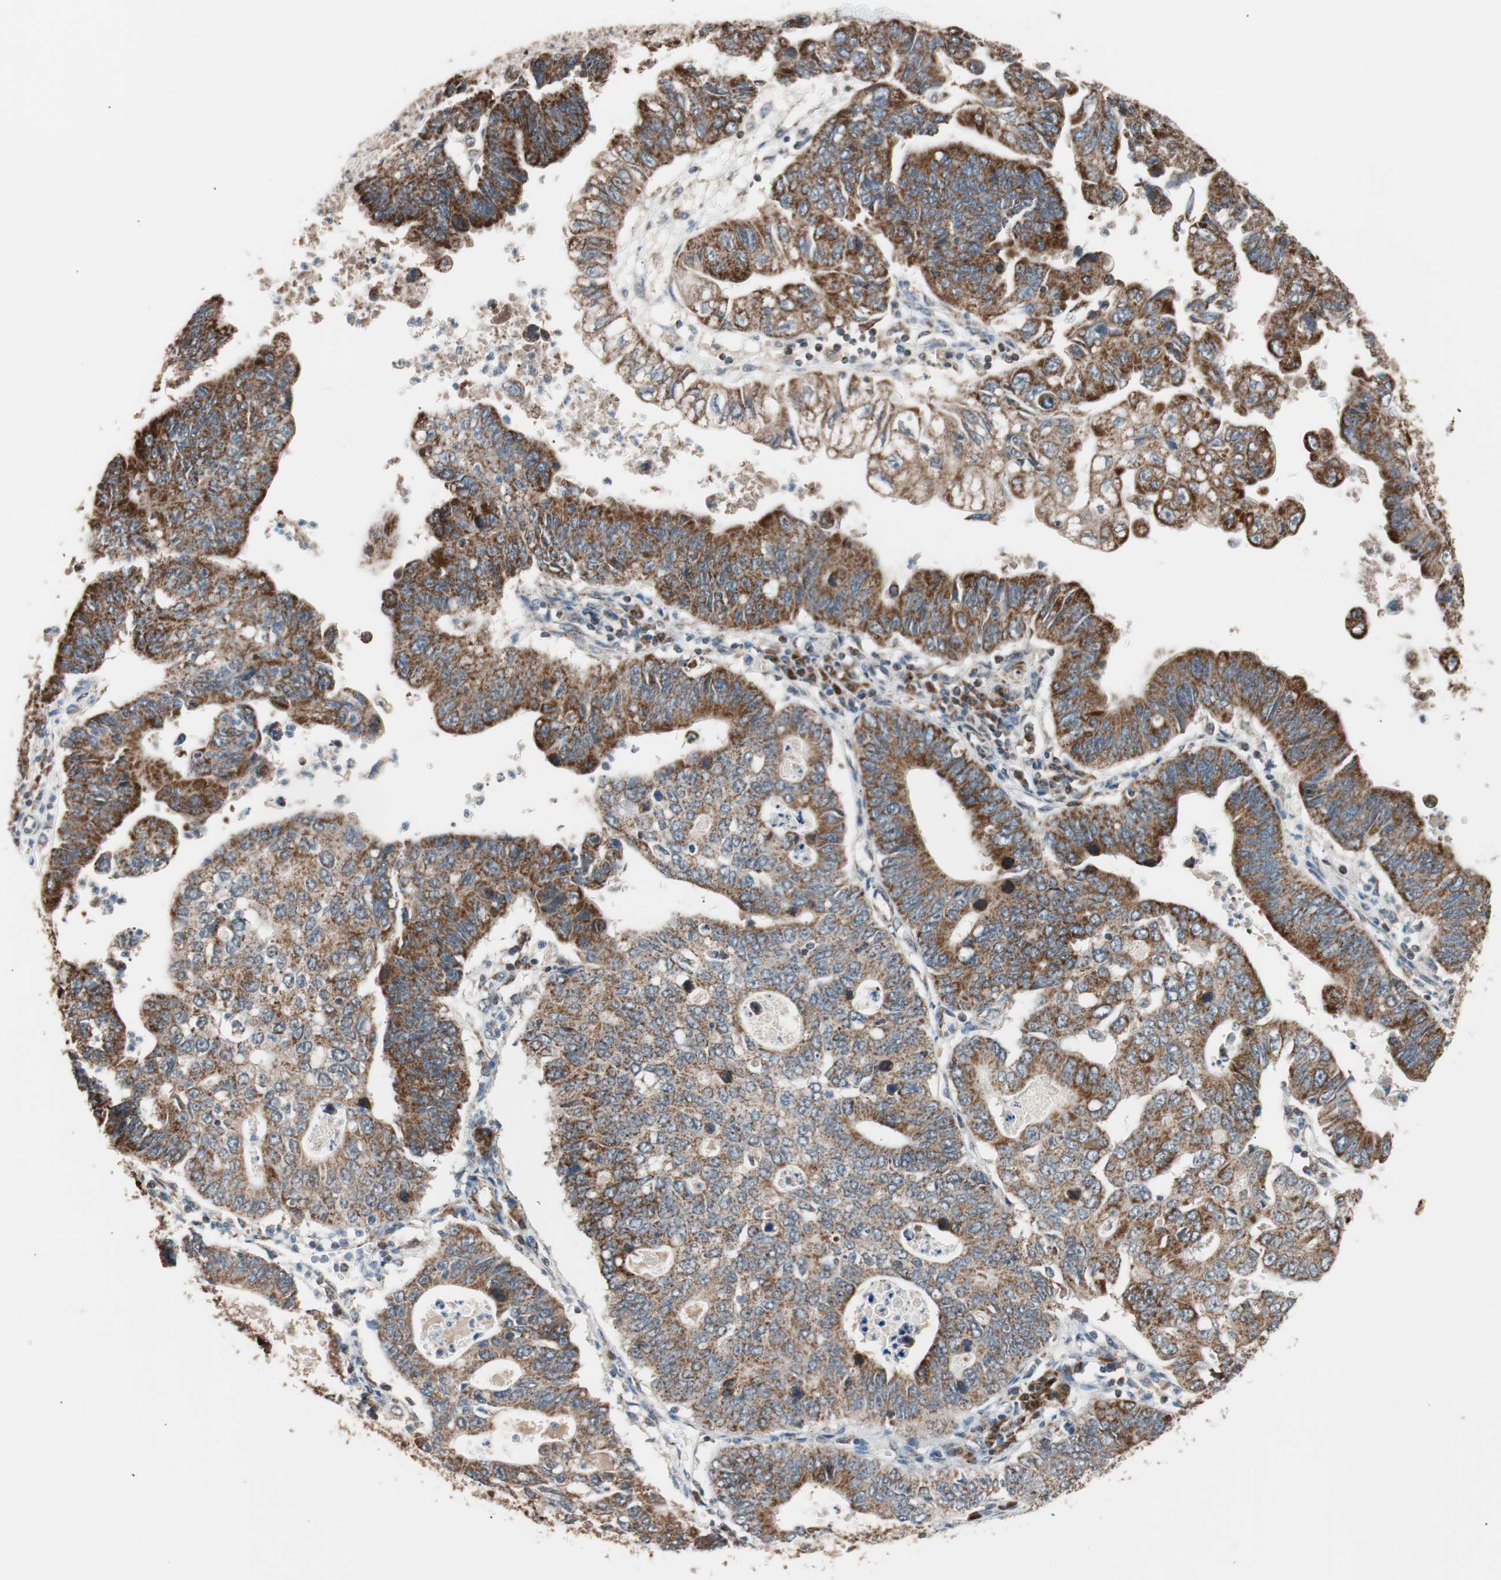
{"staining": {"intensity": "strong", "quantity": ">75%", "location": "cytoplasmic/membranous"}, "tissue": "stomach cancer", "cell_type": "Tumor cells", "image_type": "cancer", "snomed": [{"axis": "morphology", "description": "Adenocarcinoma, NOS"}, {"axis": "topography", "description": "Stomach"}], "caption": "Strong cytoplasmic/membranous protein expression is seen in approximately >75% of tumor cells in adenocarcinoma (stomach).", "gene": "PITRM1", "patient": {"sex": "male", "age": 59}}